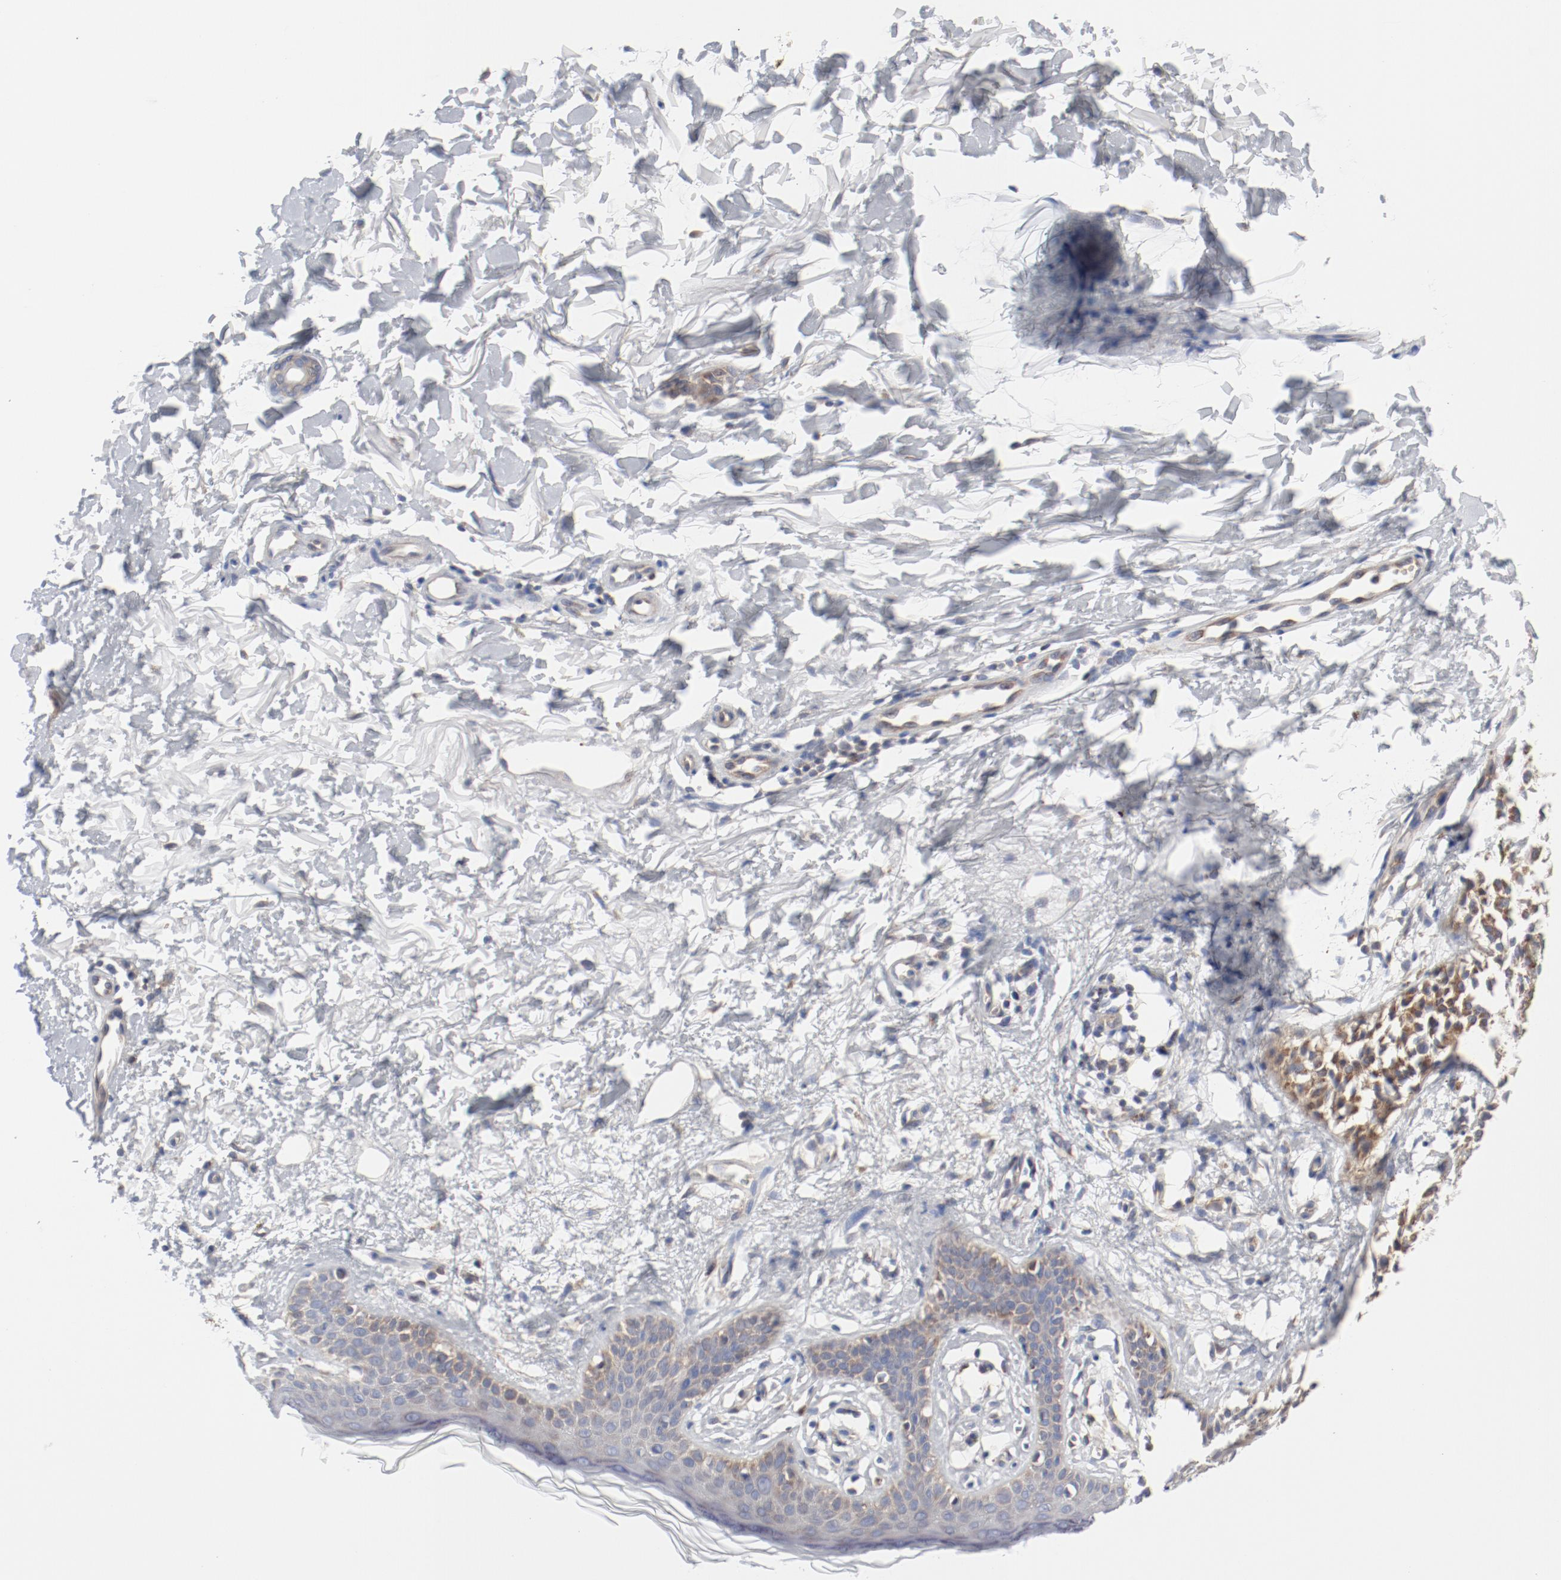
{"staining": {"intensity": "moderate", "quantity": ">75%", "location": "cytoplasmic/membranous"}, "tissue": "melanoma", "cell_type": "Tumor cells", "image_type": "cancer", "snomed": [{"axis": "morphology", "description": "Malignant melanoma, NOS"}, {"axis": "topography", "description": "Skin"}], "caption": "IHC micrograph of human malignant melanoma stained for a protein (brown), which reveals medium levels of moderate cytoplasmic/membranous staining in about >75% of tumor cells.", "gene": "BAD", "patient": {"sex": "male", "age": 76}}